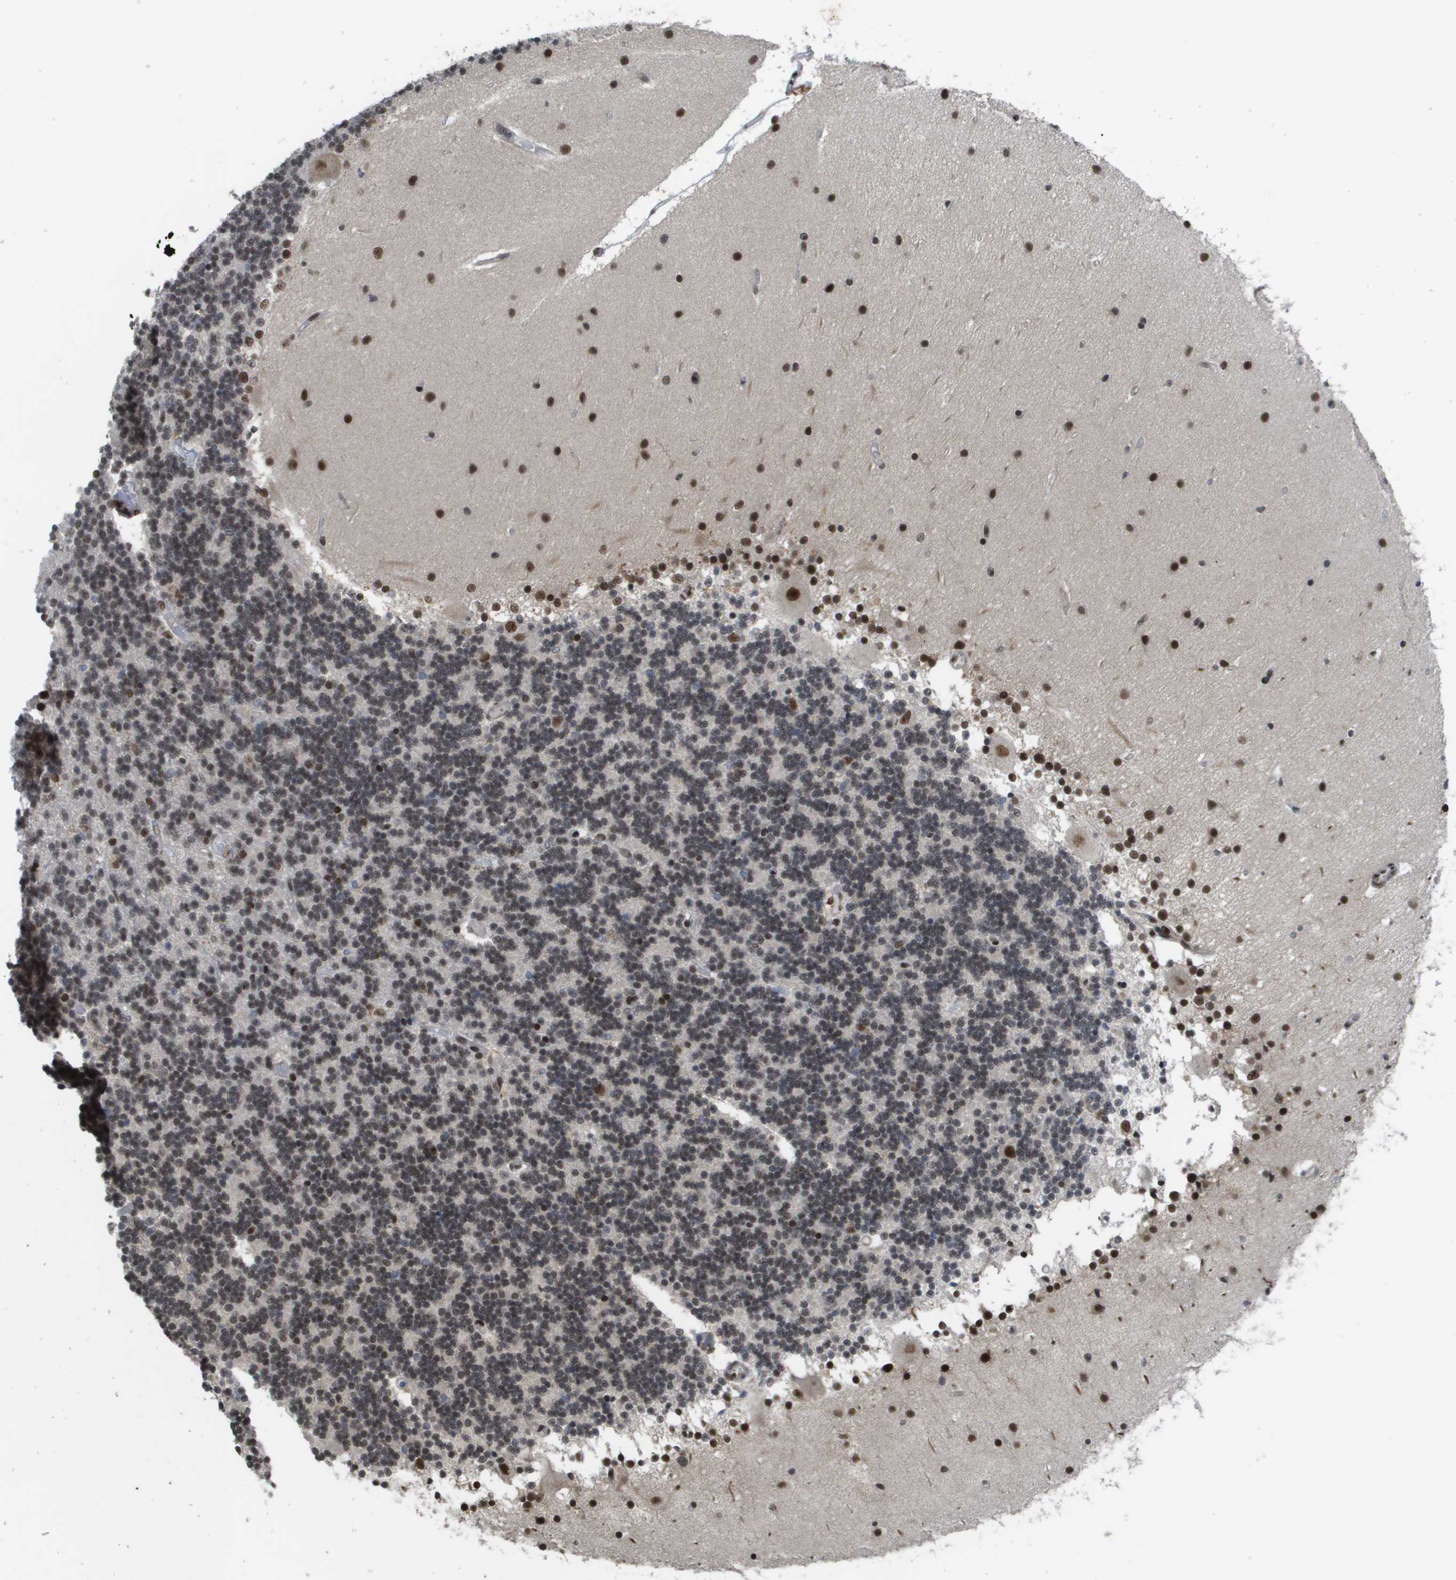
{"staining": {"intensity": "moderate", "quantity": ">75%", "location": "nuclear"}, "tissue": "cerebellum", "cell_type": "Cells in granular layer", "image_type": "normal", "snomed": [{"axis": "morphology", "description": "Normal tissue, NOS"}, {"axis": "topography", "description": "Cerebellum"}], "caption": "Cerebellum stained with IHC reveals moderate nuclear expression in about >75% of cells in granular layer. (Stains: DAB in brown, nuclei in blue, Microscopy: brightfield microscopy at high magnification).", "gene": "CDT1", "patient": {"sex": "female", "age": 54}}